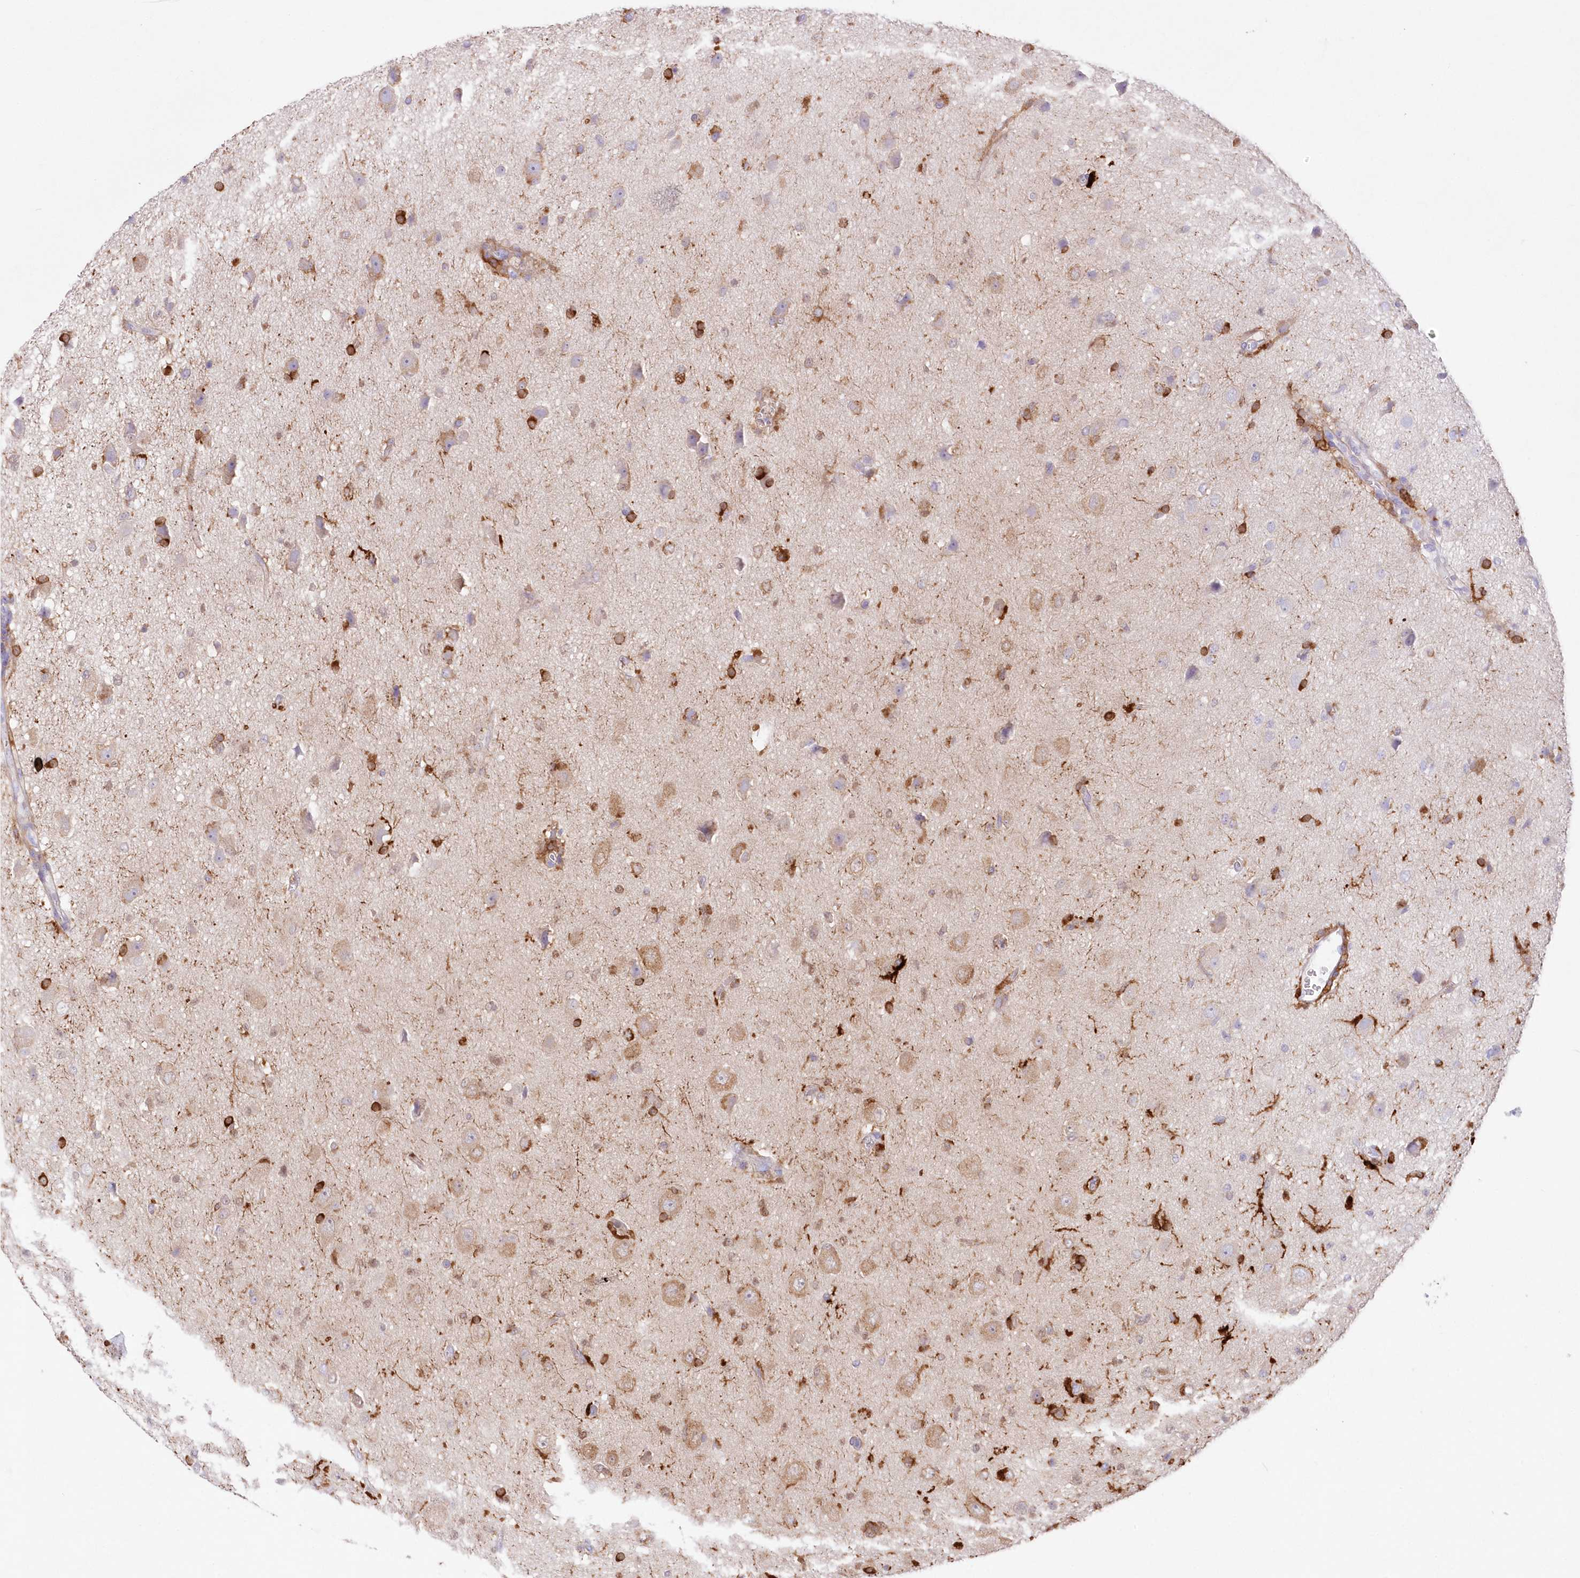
{"staining": {"intensity": "weak", "quantity": "25%-75%", "location": "cytoplasmic/membranous"}, "tissue": "glioma", "cell_type": "Tumor cells", "image_type": "cancer", "snomed": [{"axis": "morphology", "description": "Glioma, malignant, High grade"}, {"axis": "topography", "description": "Brain"}], "caption": "Protein analysis of glioma tissue displays weak cytoplasmic/membranous positivity in about 25%-75% of tumor cells.", "gene": "DNAJC19", "patient": {"sex": "female", "age": 57}}